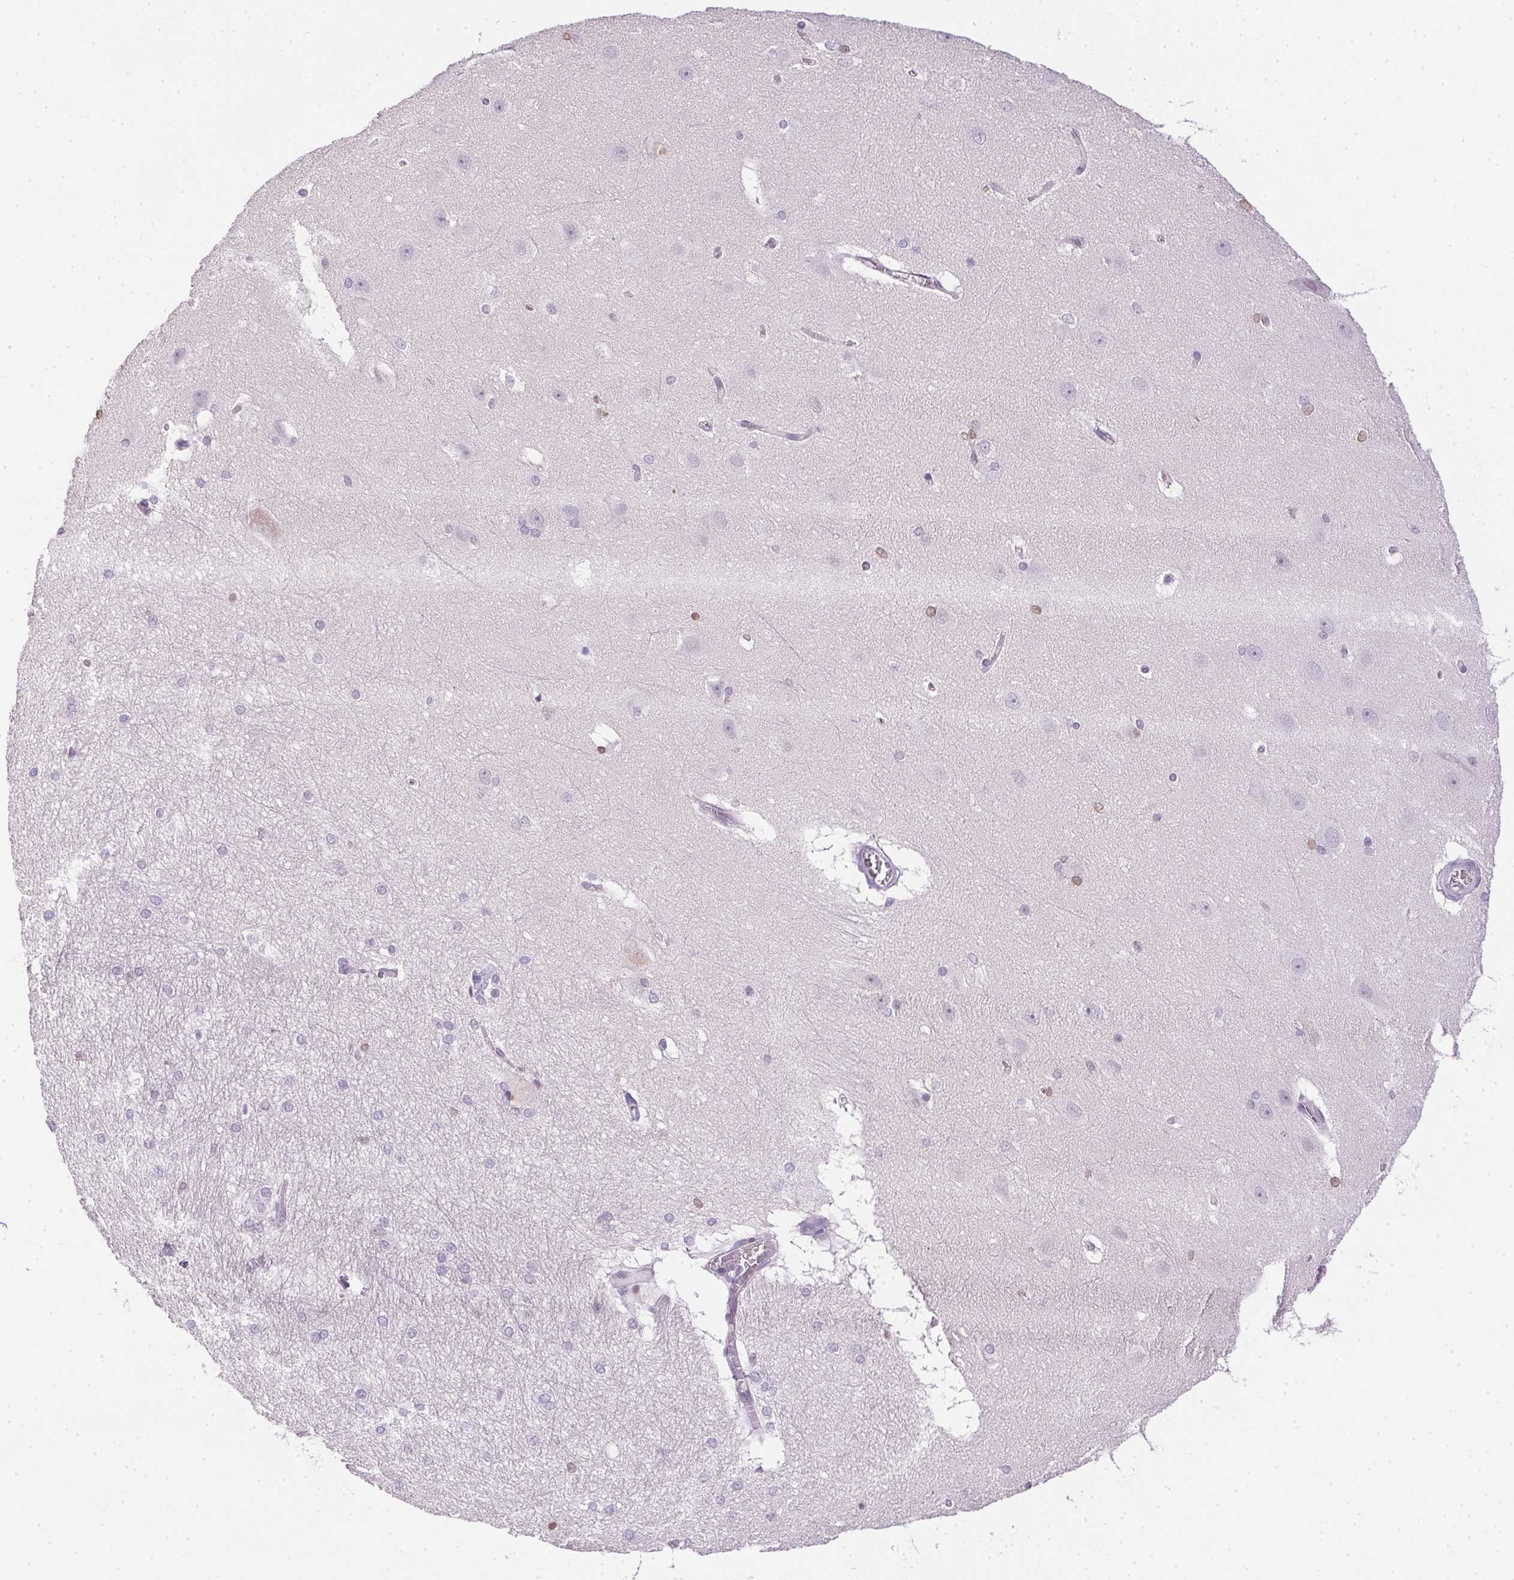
{"staining": {"intensity": "negative", "quantity": "none", "location": "none"}, "tissue": "hippocampus", "cell_type": "Glial cells", "image_type": "normal", "snomed": [{"axis": "morphology", "description": "Normal tissue, NOS"}, {"axis": "topography", "description": "Cerebral cortex"}, {"axis": "topography", "description": "Hippocampus"}], "caption": "The image shows no significant staining in glial cells of hippocampus.", "gene": "PRL", "patient": {"sex": "female", "age": 19}}